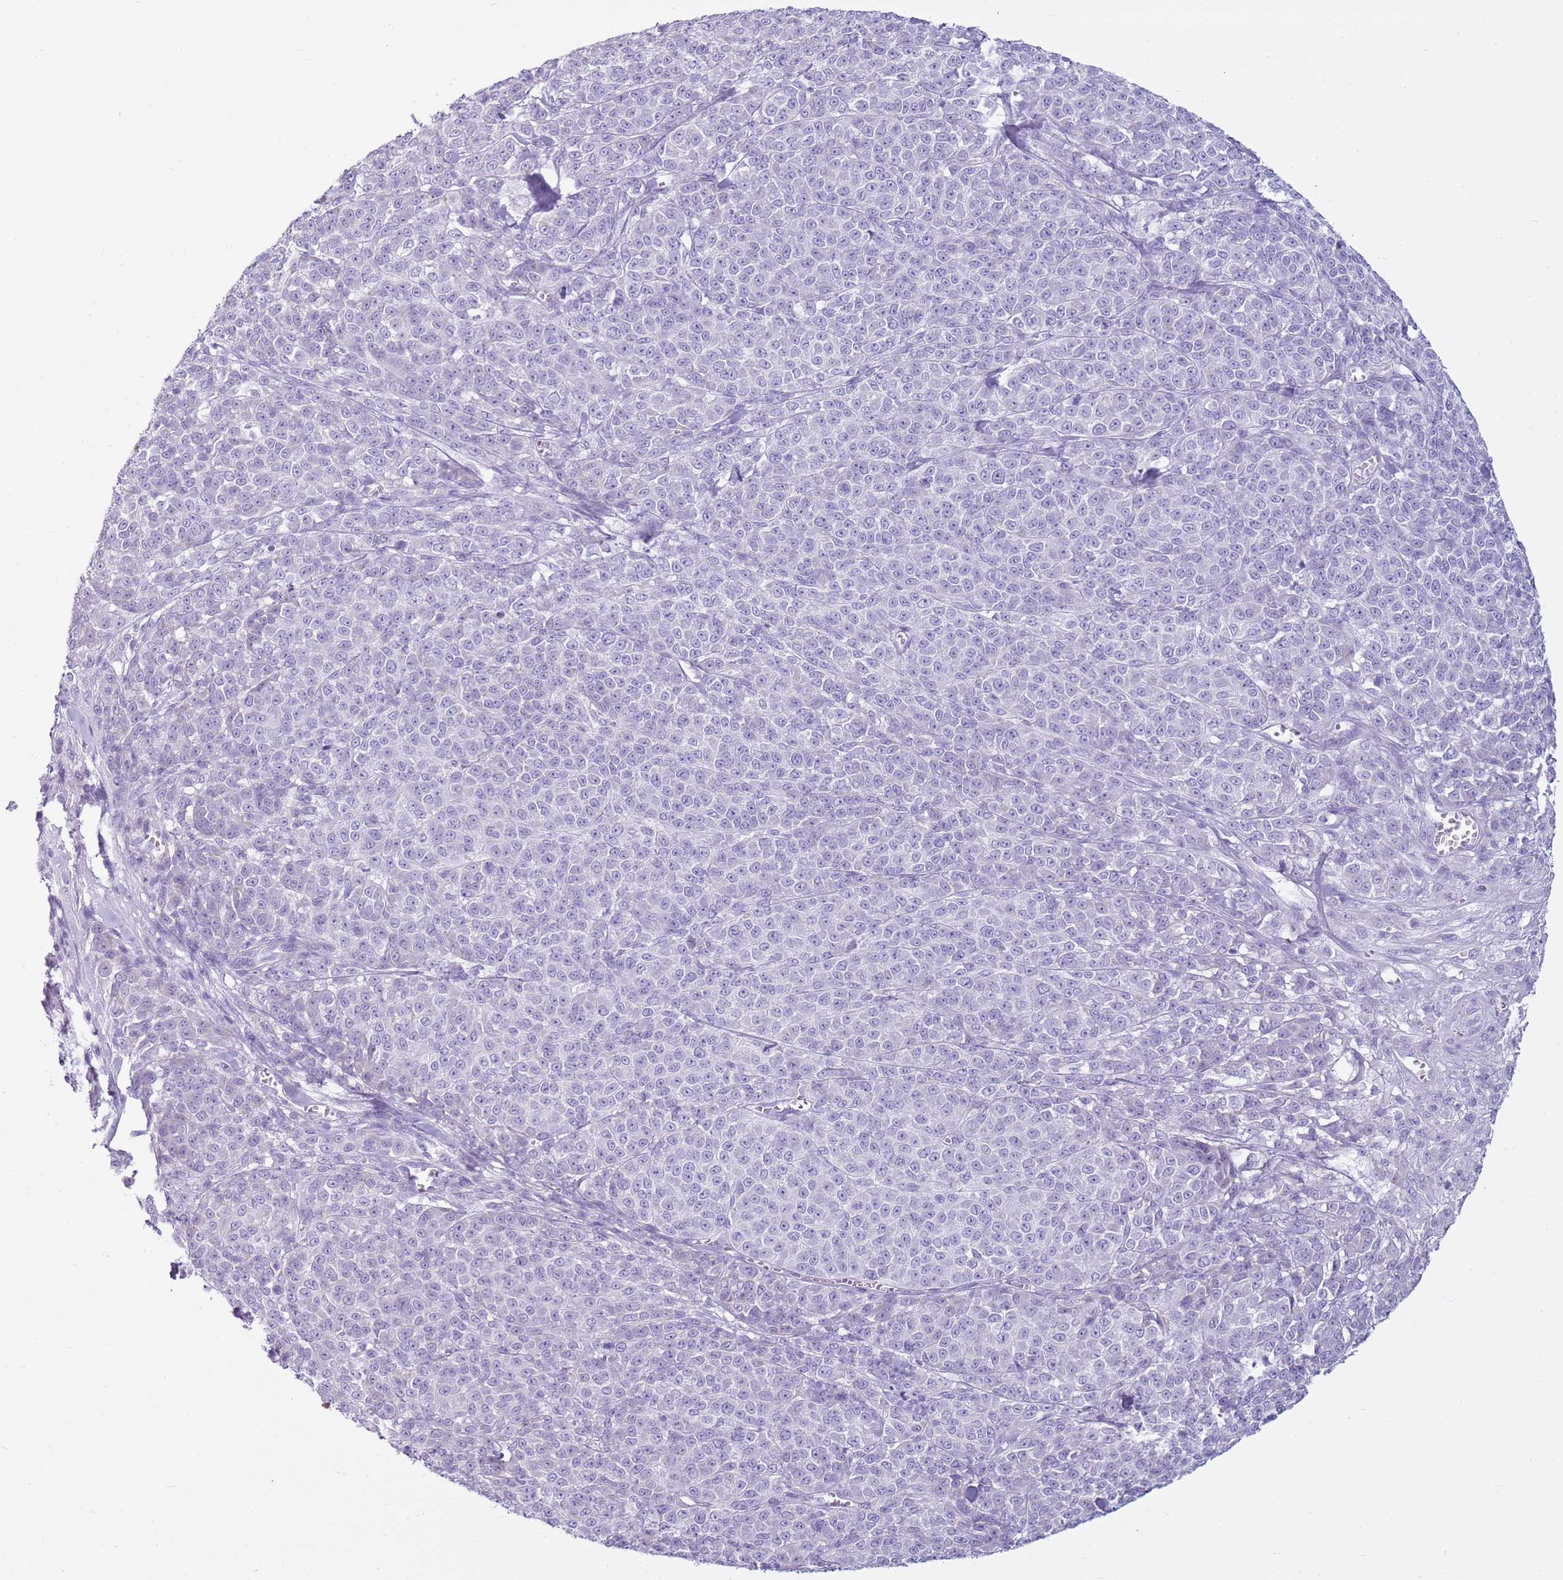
{"staining": {"intensity": "negative", "quantity": "none", "location": "none"}, "tissue": "melanoma", "cell_type": "Tumor cells", "image_type": "cancer", "snomed": [{"axis": "morphology", "description": "Normal tissue, NOS"}, {"axis": "morphology", "description": "Malignant melanoma, NOS"}, {"axis": "topography", "description": "Skin"}], "caption": "Immunohistochemistry of melanoma demonstrates no expression in tumor cells. Nuclei are stained in blue.", "gene": "CD177", "patient": {"sex": "female", "age": 34}}